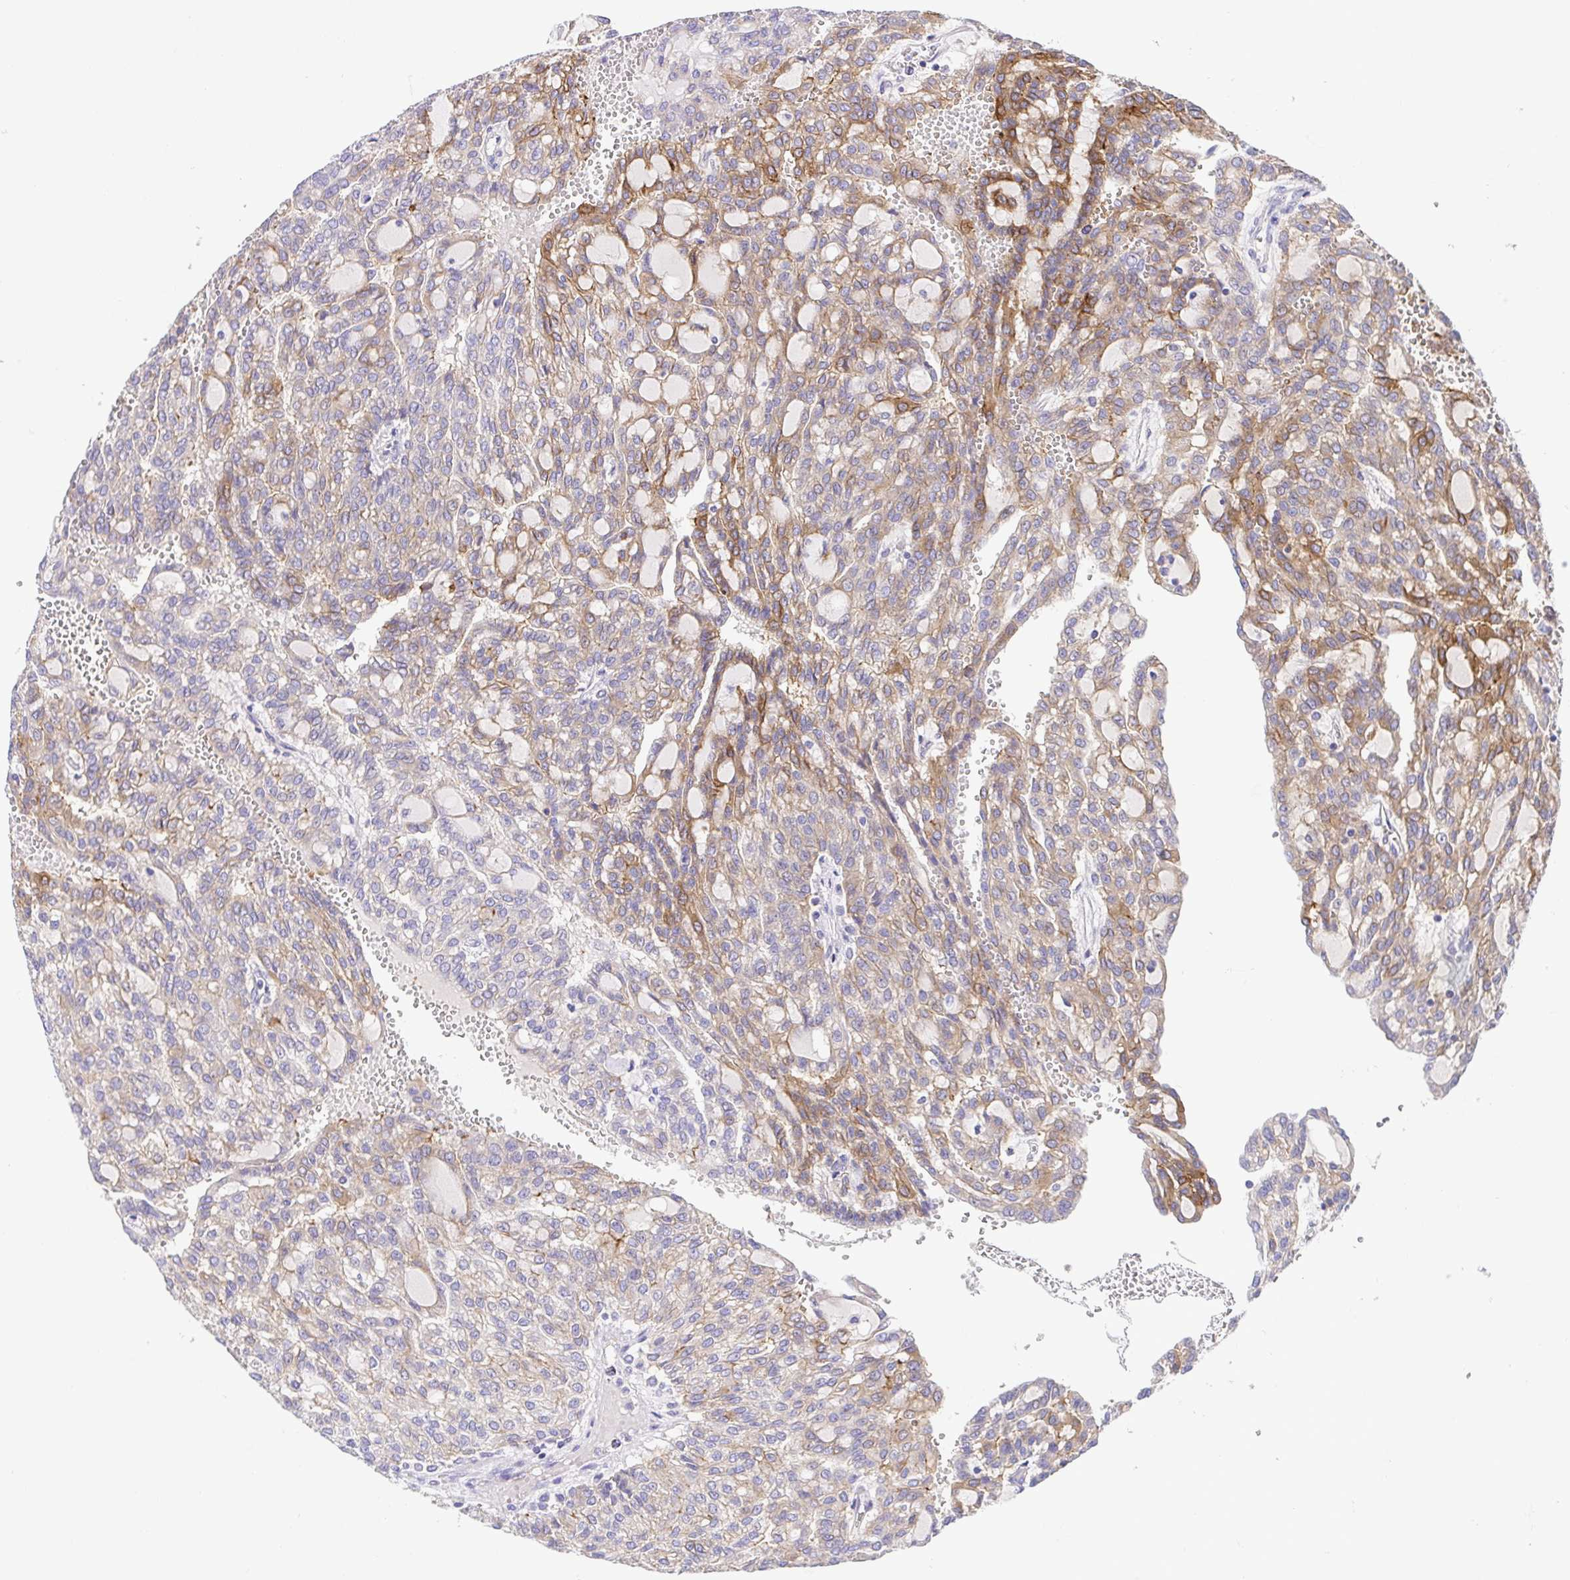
{"staining": {"intensity": "moderate", "quantity": "25%-75%", "location": "cytoplasmic/membranous"}, "tissue": "renal cancer", "cell_type": "Tumor cells", "image_type": "cancer", "snomed": [{"axis": "morphology", "description": "Adenocarcinoma, NOS"}, {"axis": "topography", "description": "Kidney"}], "caption": "A medium amount of moderate cytoplasmic/membranous staining is seen in about 25%-75% of tumor cells in renal adenocarcinoma tissue.", "gene": "SLC13A1", "patient": {"sex": "male", "age": 63}}